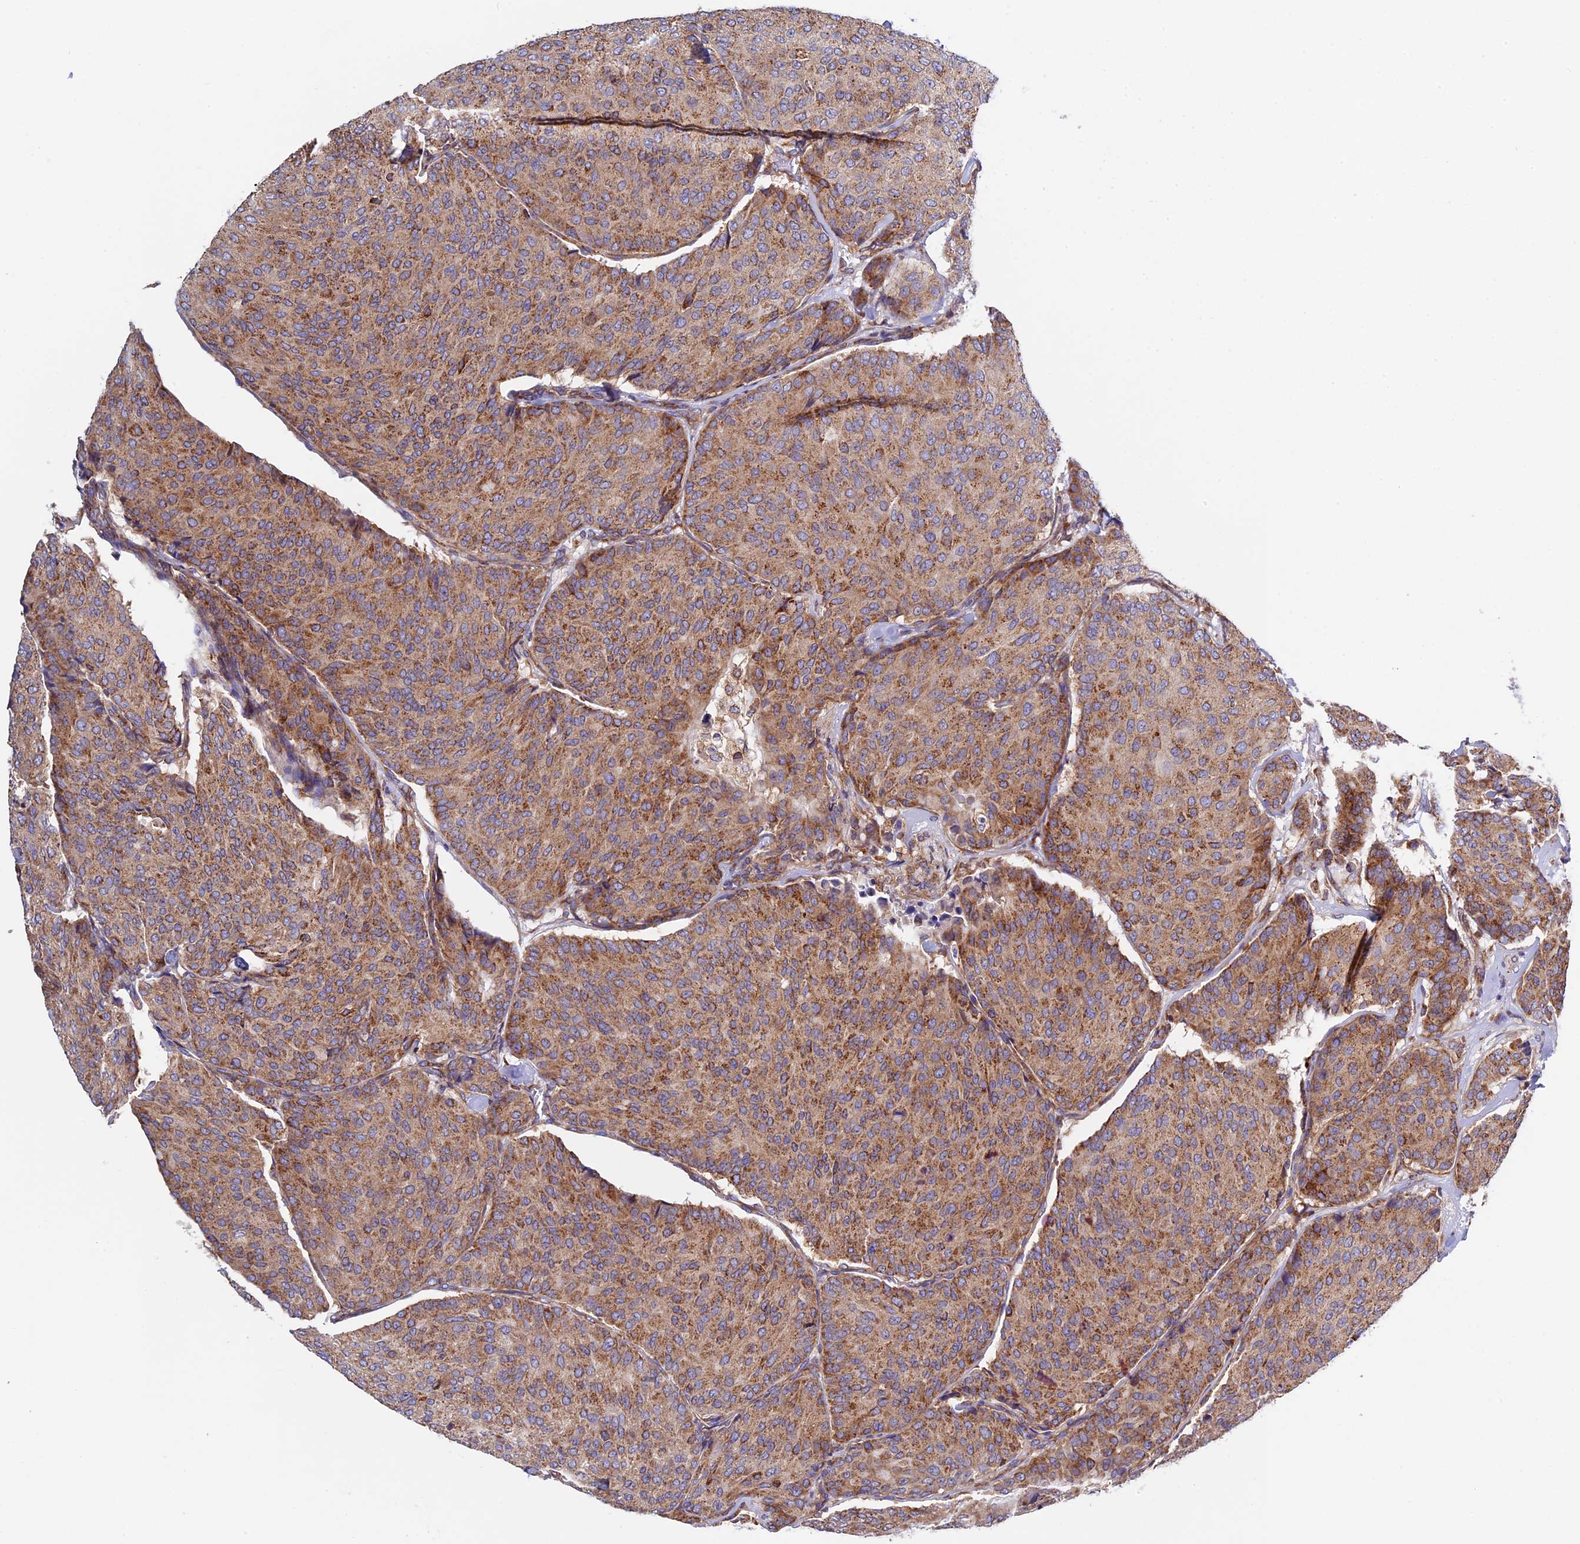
{"staining": {"intensity": "moderate", "quantity": ">75%", "location": "cytoplasmic/membranous"}, "tissue": "breast cancer", "cell_type": "Tumor cells", "image_type": "cancer", "snomed": [{"axis": "morphology", "description": "Duct carcinoma"}, {"axis": "topography", "description": "Breast"}], "caption": "Tumor cells demonstrate moderate cytoplasmic/membranous positivity in approximately >75% of cells in breast intraductal carcinoma. (DAB (3,3'-diaminobenzidine) = brown stain, brightfield microscopy at high magnification).", "gene": "SLC9A5", "patient": {"sex": "female", "age": 75}}